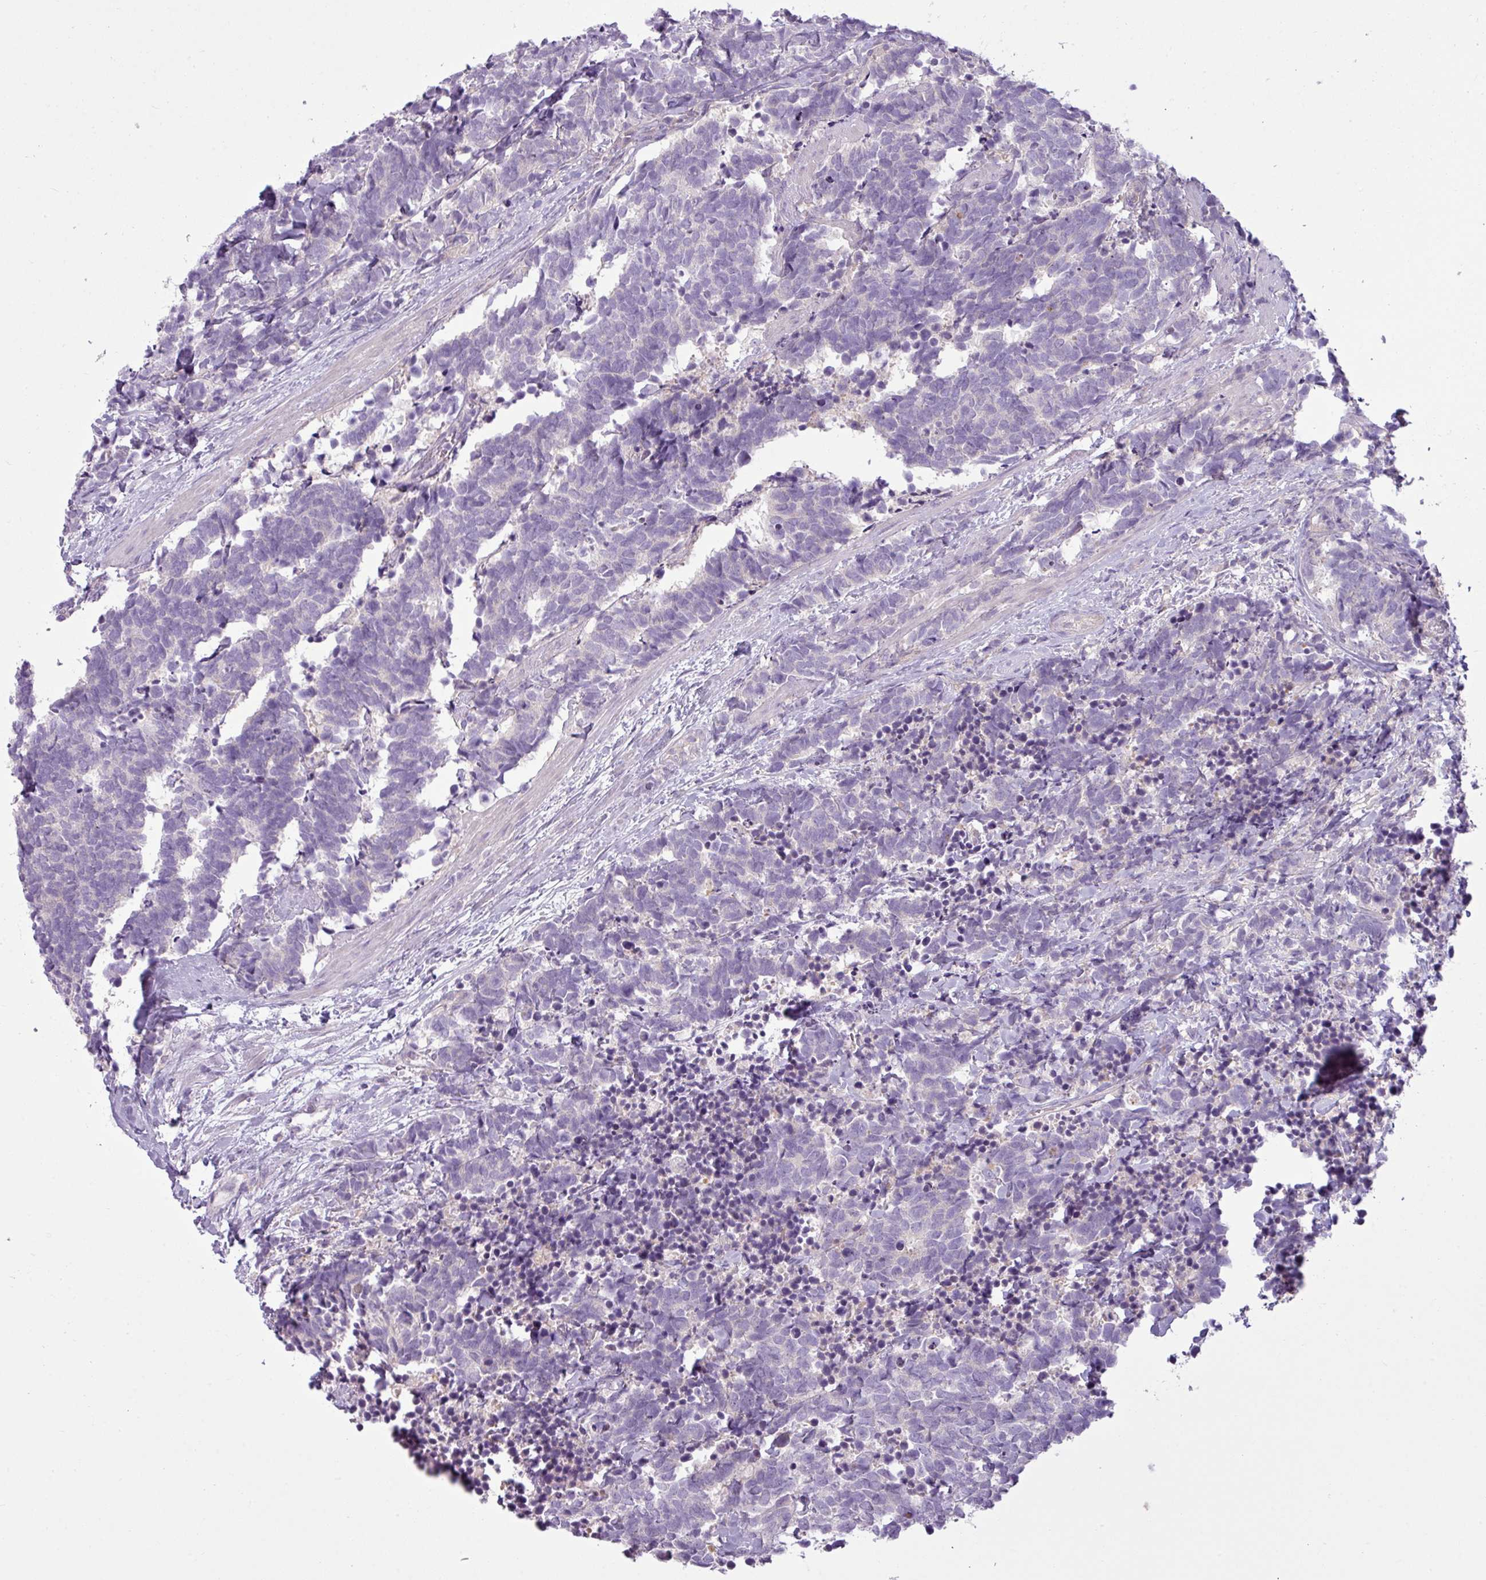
{"staining": {"intensity": "negative", "quantity": "none", "location": "none"}, "tissue": "carcinoid", "cell_type": "Tumor cells", "image_type": "cancer", "snomed": [{"axis": "morphology", "description": "Carcinoma, NOS"}, {"axis": "morphology", "description": "Carcinoid, malignant, NOS"}, {"axis": "topography", "description": "Prostate"}], "caption": "An immunohistochemistry (IHC) image of carcinoid is shown. There is no staining in tumor cells of carcinoid.", "gene": "CAMK2B", "patient": {"sex": "male", "age": 57}}